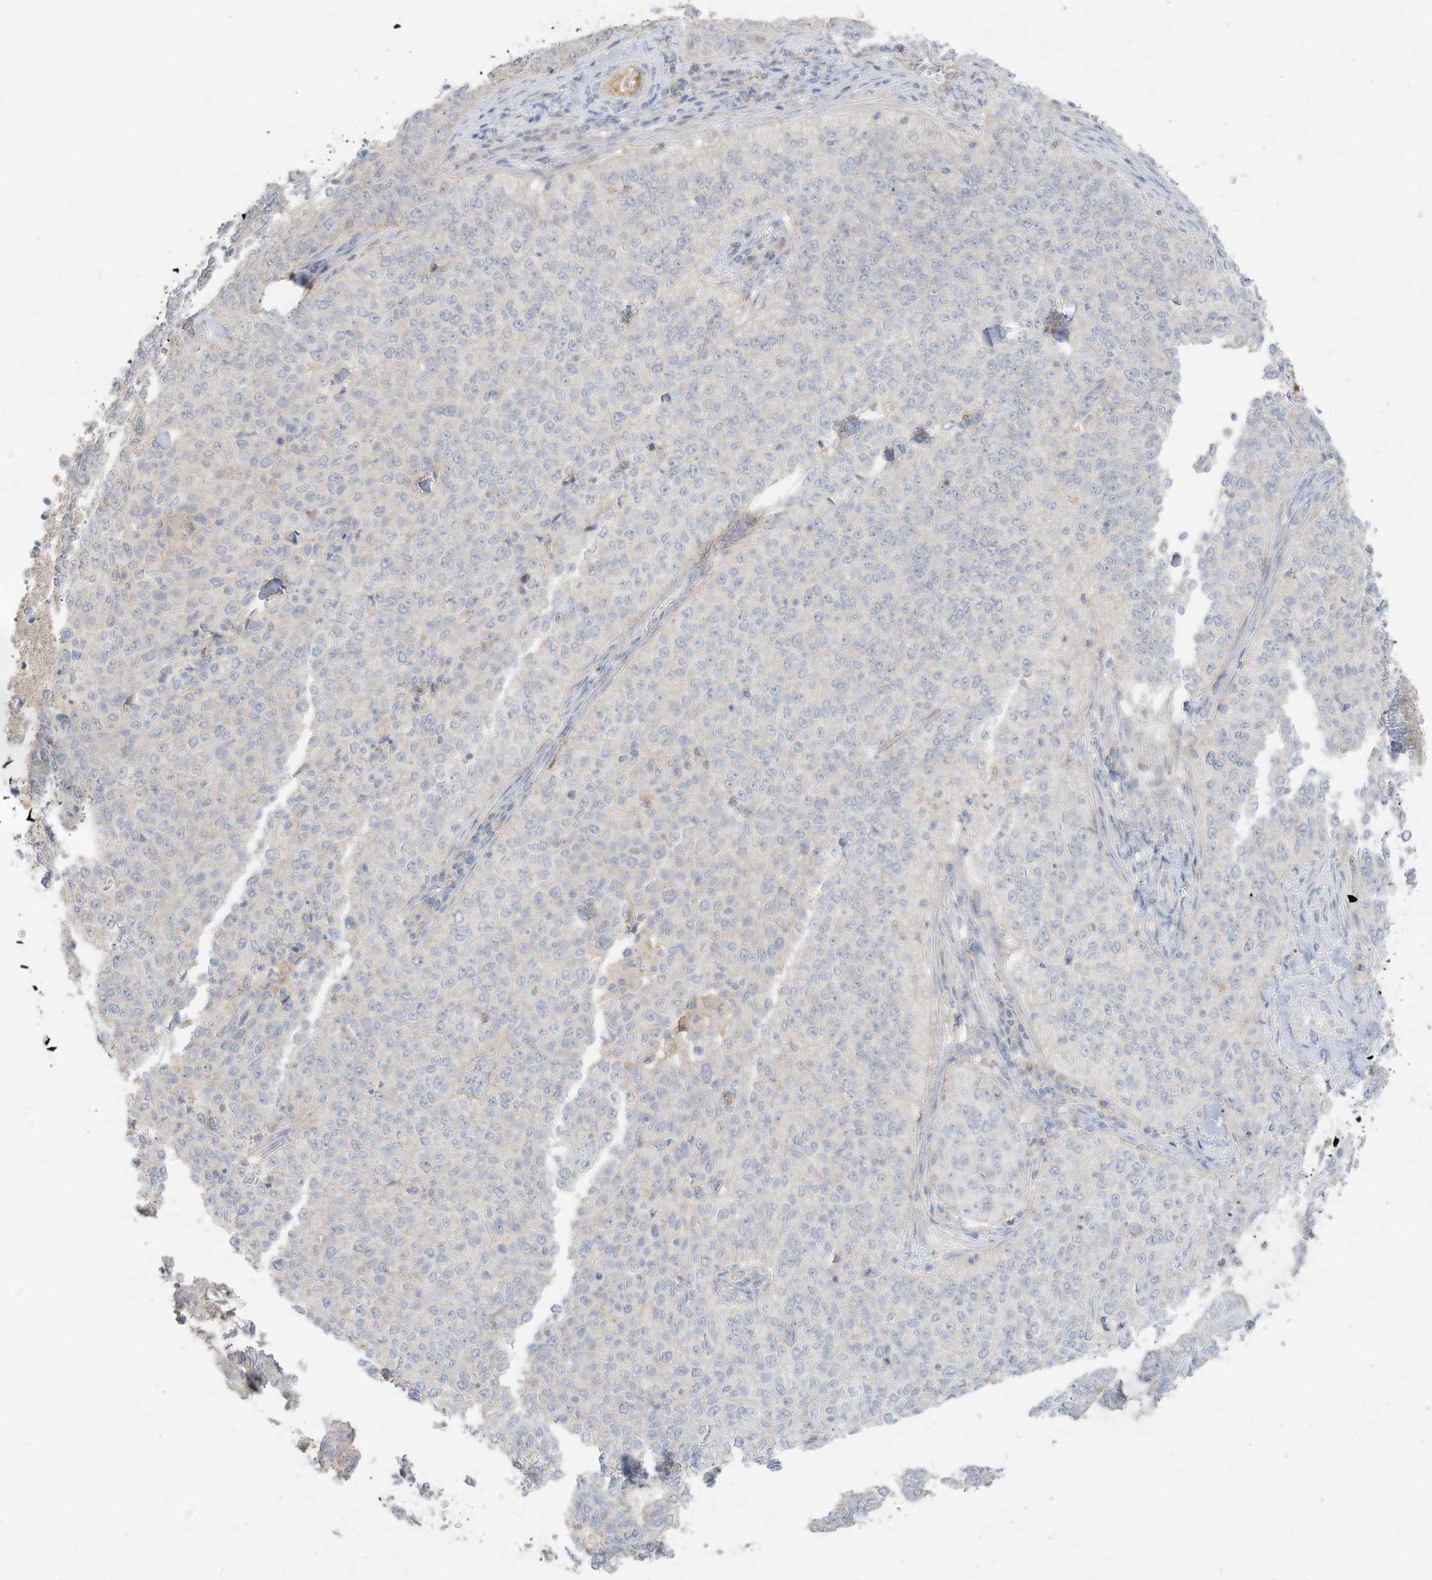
{"staining": {"intensity": "negative", "quantity": "none", "location": "none"}, "tissue": "cervical cancer", "cell_type": "Tumor cells", "image_type": "cancer", "snomed": [{"axis": "morphology", "description": "Squamous cell carcinoma, NOS"}, {"axis": "topography", "description": "Cervix"}], "caption": "Immunohistochemistry photomicrograph of neoplastic tissue: human squamous cell carcinoma (cervical) stained with DAB (3,3'-diaminobenzidine) exhibits no significant protein expression in tumor cells.", "gene": "ZBTB41", "patient": {"sex": "female", "age": 35}}